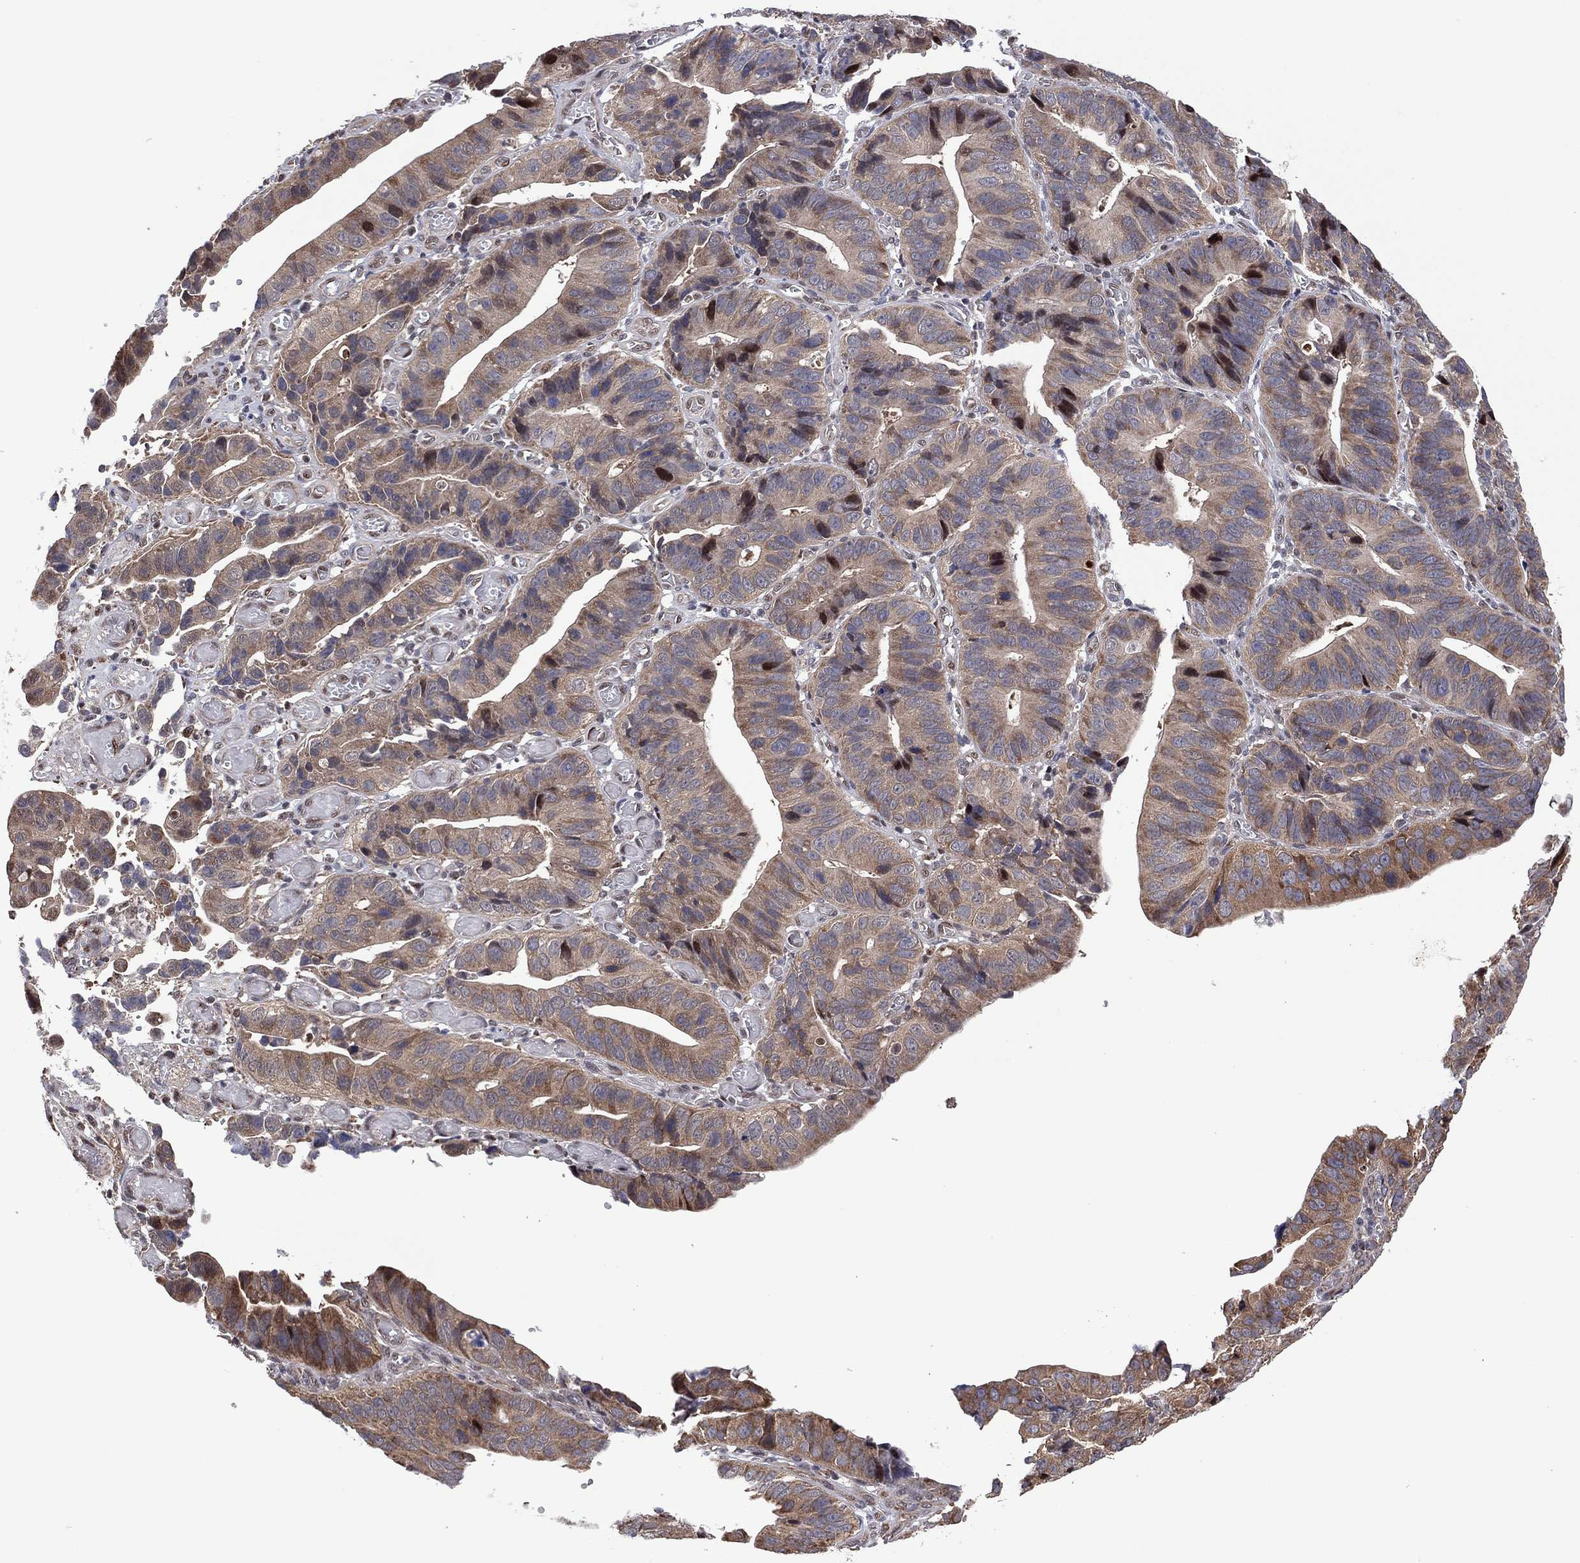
{"staining": {"intensity": "moderate", "quantity": "<25%", "location": "cytoplasmic/membranous,nuclear"}, "tissue": "stomach cancer", "cell_type": "Tumor cells", "image_type": "cancer", "snomed": [{"axis": "morphology", "description": "Adenocarcinoma, NOS"}, {"axis": "topography", "description": "Stomach"}], "caption": "The photomicrograph exhibits a brown stain indicating the presence of a protein in the cytoplasmic/membranous and nuclear of tumor cells in stomach cancer.", "gene": "PIDD1", "patient": {"sex": "male", "age": 84}}